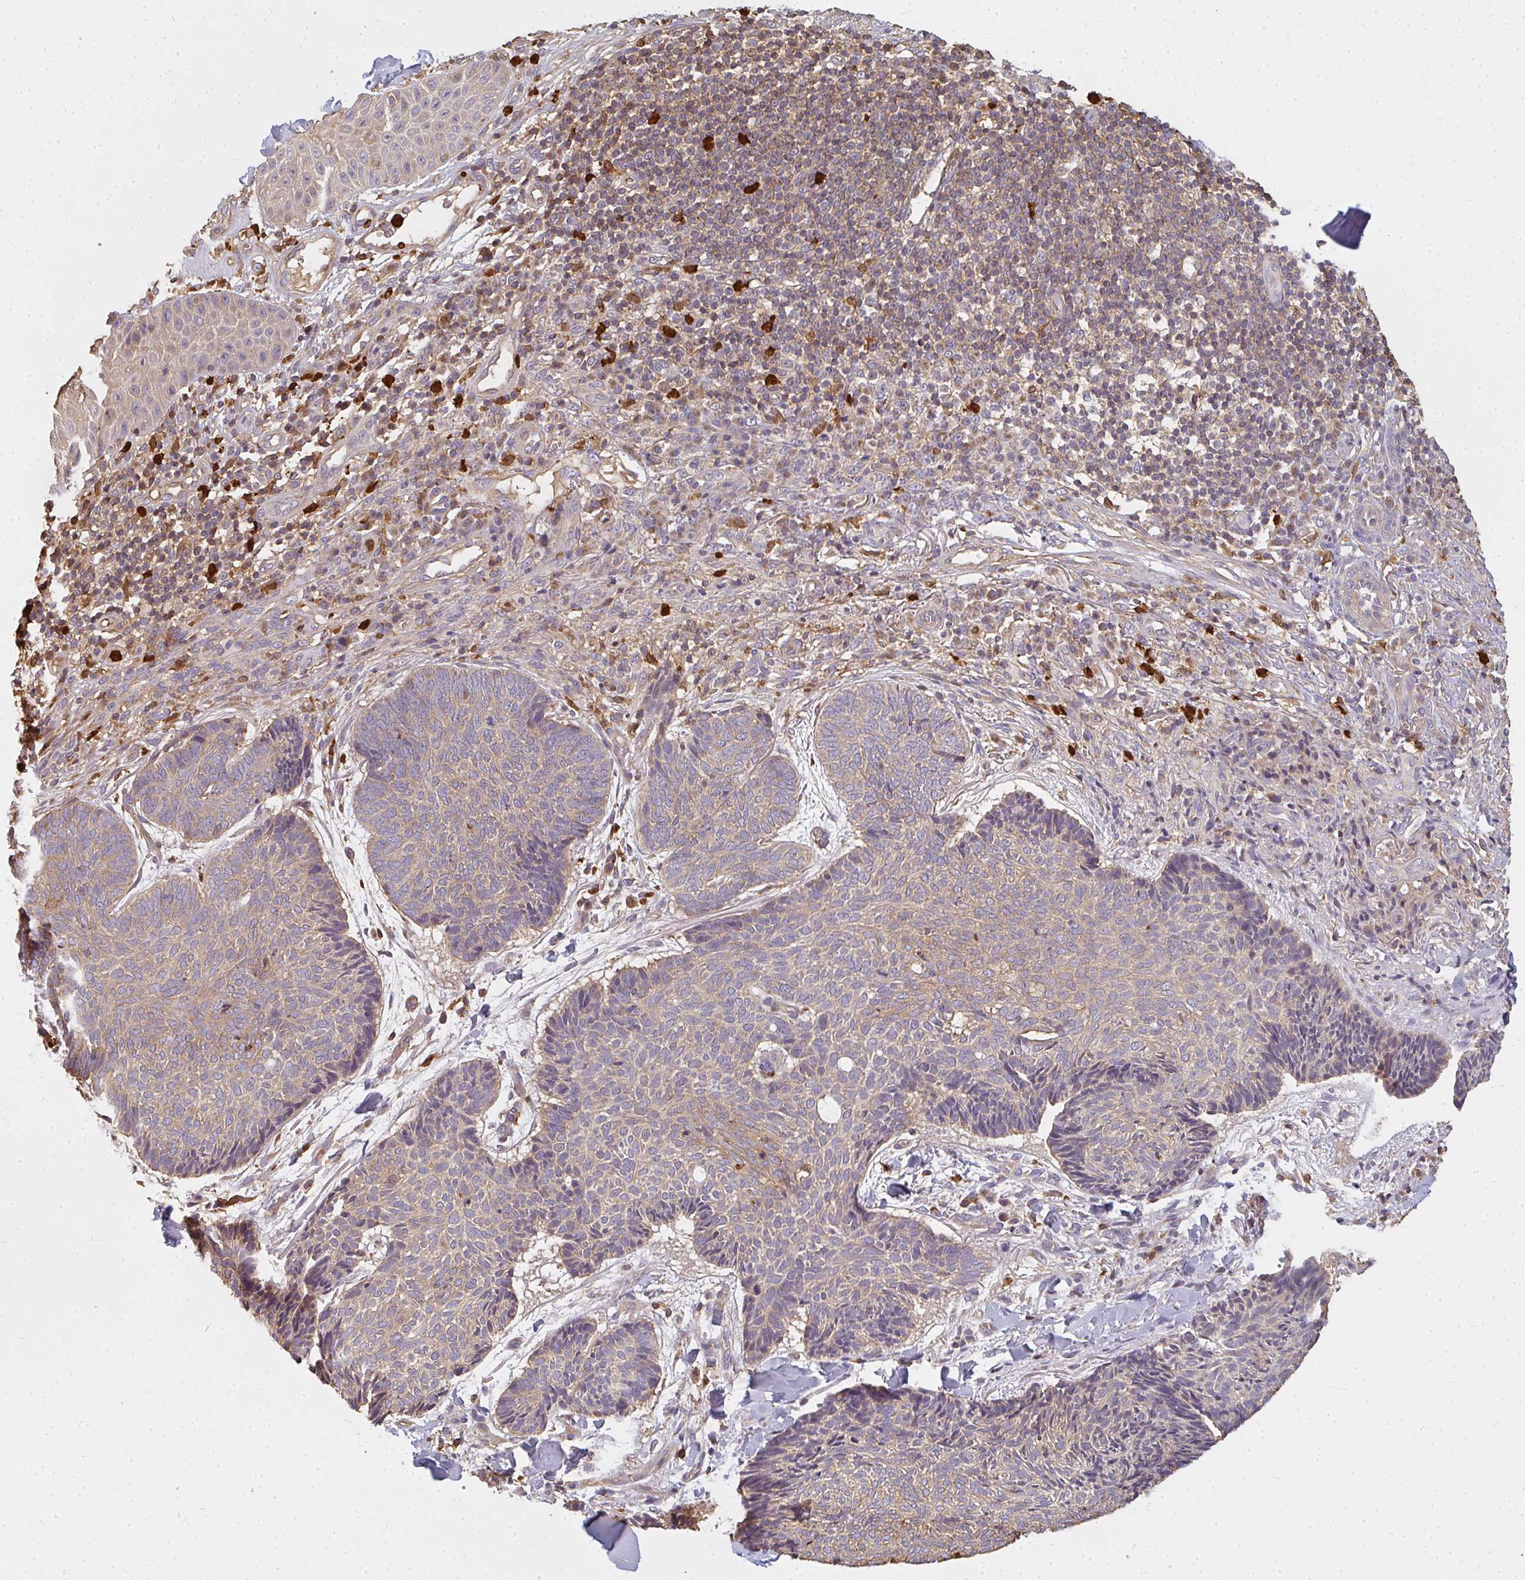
{"staining": {"intensity": "weak", "quantity": "25%-75%", "location": "cytoplasmic/membranous"}, "tissue": "skin cancer", "cell_type": "Tumor cells", "image_type": "cancer", "snomed": [{"axis": "morphology", "description": "Normal tissue, NOS"}, {"axis": "morphology", "description": "Basal cell carcinoma"}, {"axis": "topography", "description": "Skin"}], "caption": "Immunohistochemistry (DAB) staining of human skin cancer demonstrates weak cytoplasmic/membranous protein positivity in about 25%-75% of tumor cells. (DAB (3,3'-diaminobenzidine) = brown stain, brightfield microscopy at high magnification).", "gene": "CNTRL", "patient": {"sex": "male", "age": 50}}